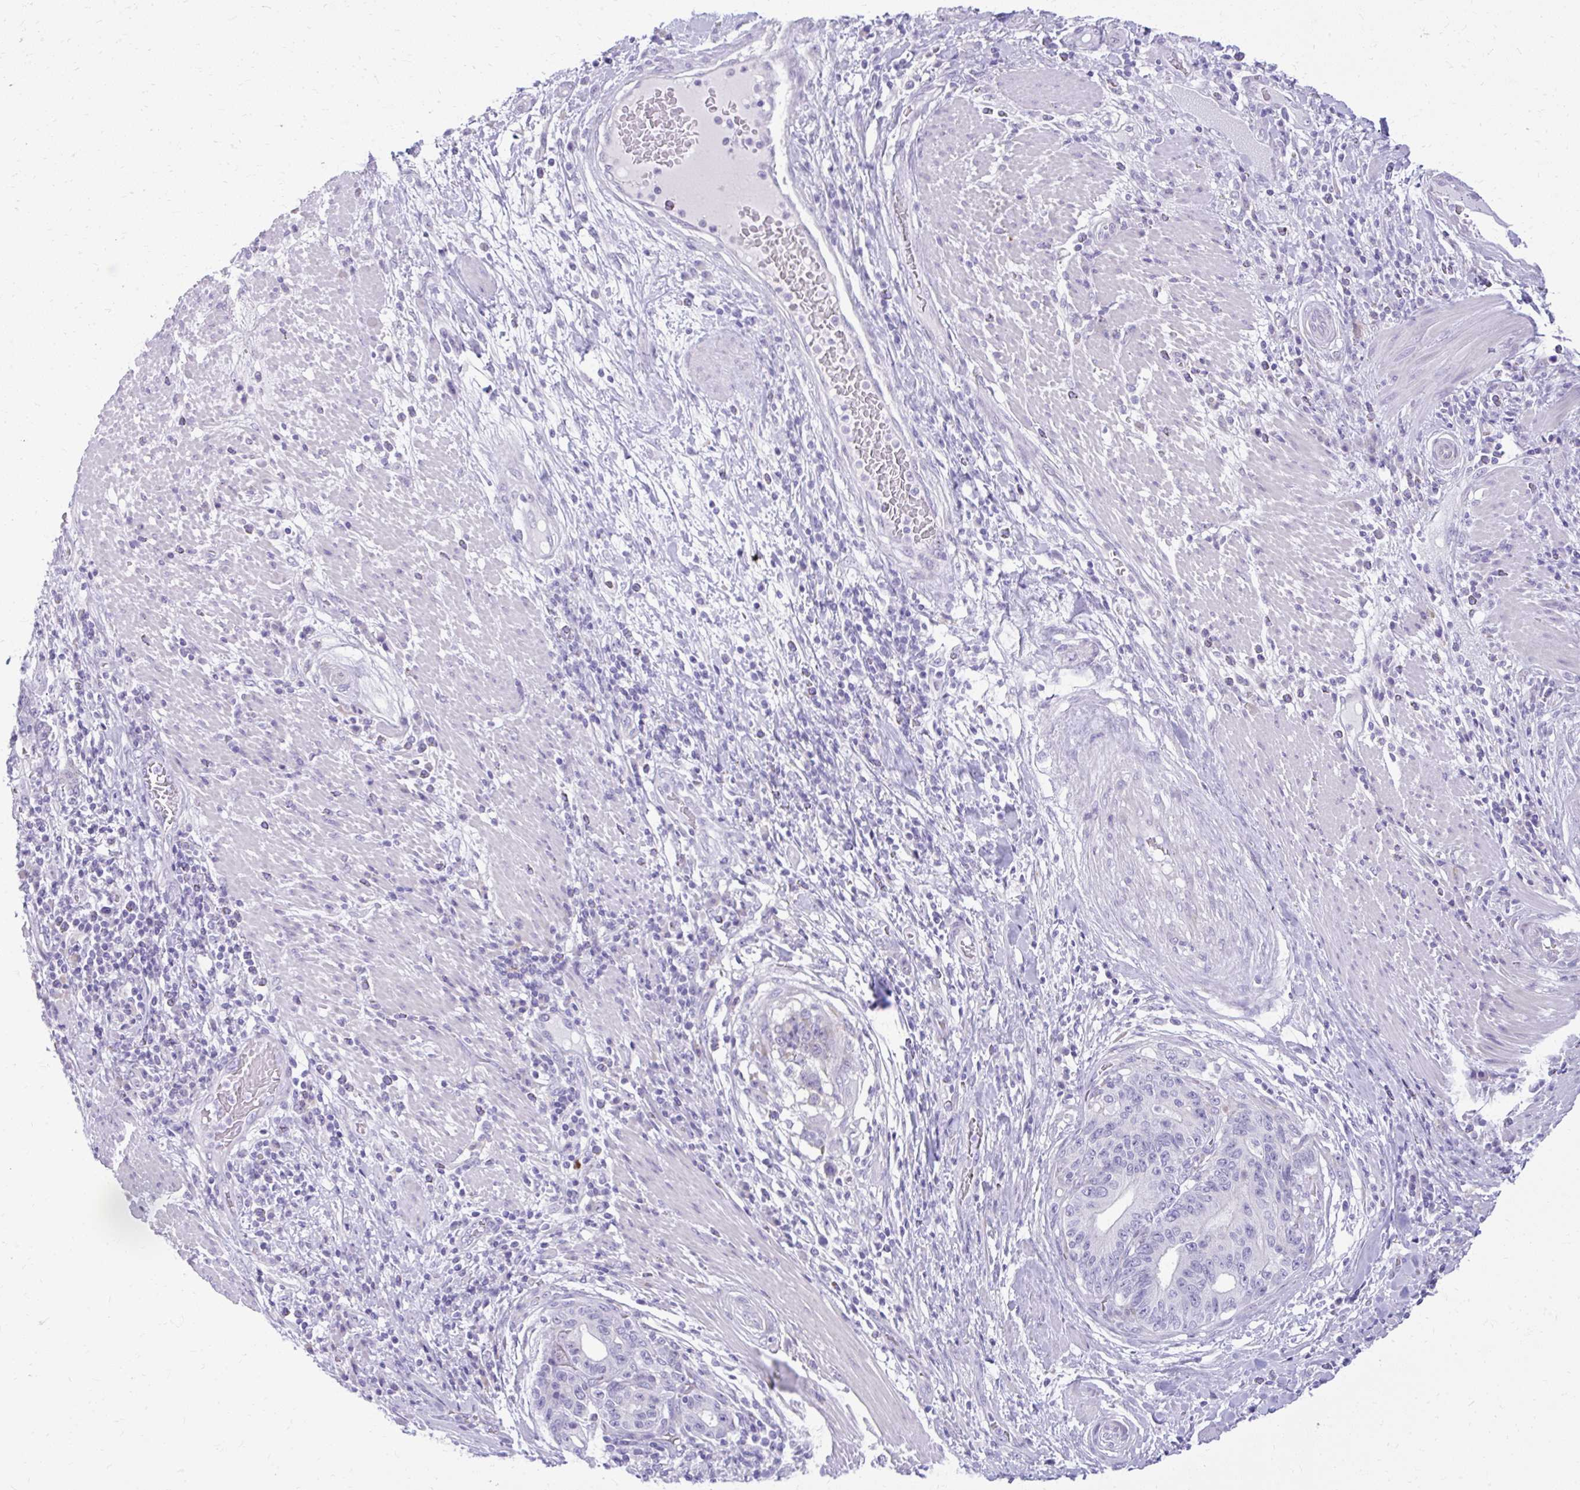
{"staining": {"intensity": "negative", "quantity": "none", "location": "none"}, "tissue": "stomach cancer", "cell_type": "Tumor cells", "image_type": "cancer", "snomed": [{"axis": "morphology", "description": "Normal tissue, NOS"}, {"axis": "morphology", "description": "Adenocarcinoma, NOS"}, {"axis": "topography", "description": "Stomach"}], "caption": "Stomach cancer stained for a protein using immunohistochemistry demonstrates no expression tumor cells.", "gene": "PRAP1", "patient": {"sex": "female", "age": 64}}